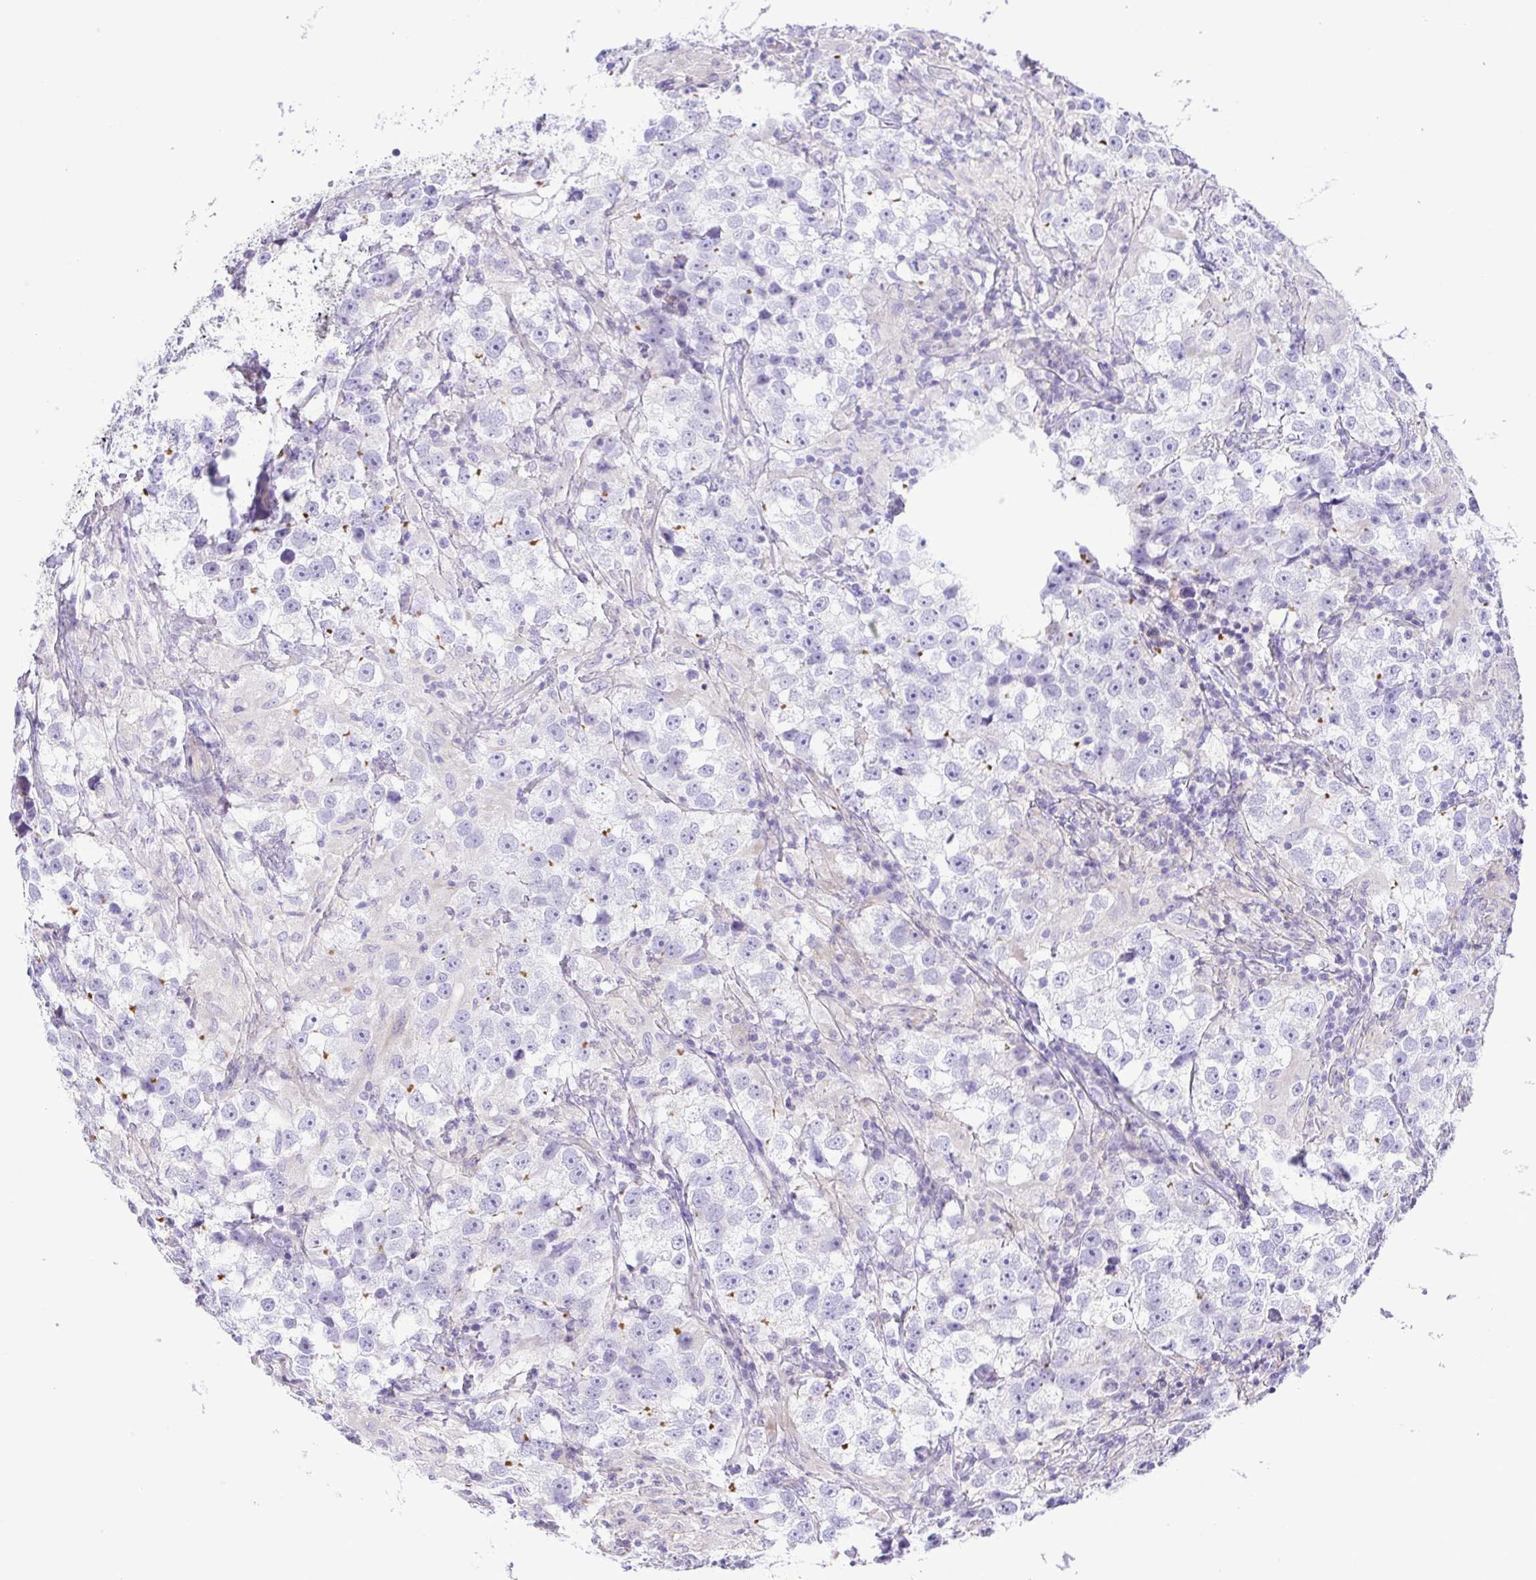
{"staining": {"intensity": "negative", "quantity": "none", "location": "none"}, "tissue": "testis cancer", "cell_type": "Tumor cells", "image_type": "cancer", "snomed": [{"axis": "morphology", "description": "Seminoma, NOS"}, {"axis": "topography", "description": "Testis"}], "caption": "A high-resolution image shows immunohistochemistry staining of seminoma (testis), which reveals no significant staining in tumor cells.", "gene": "GPR182", "patient": {"sex": "male", "age": 46}}